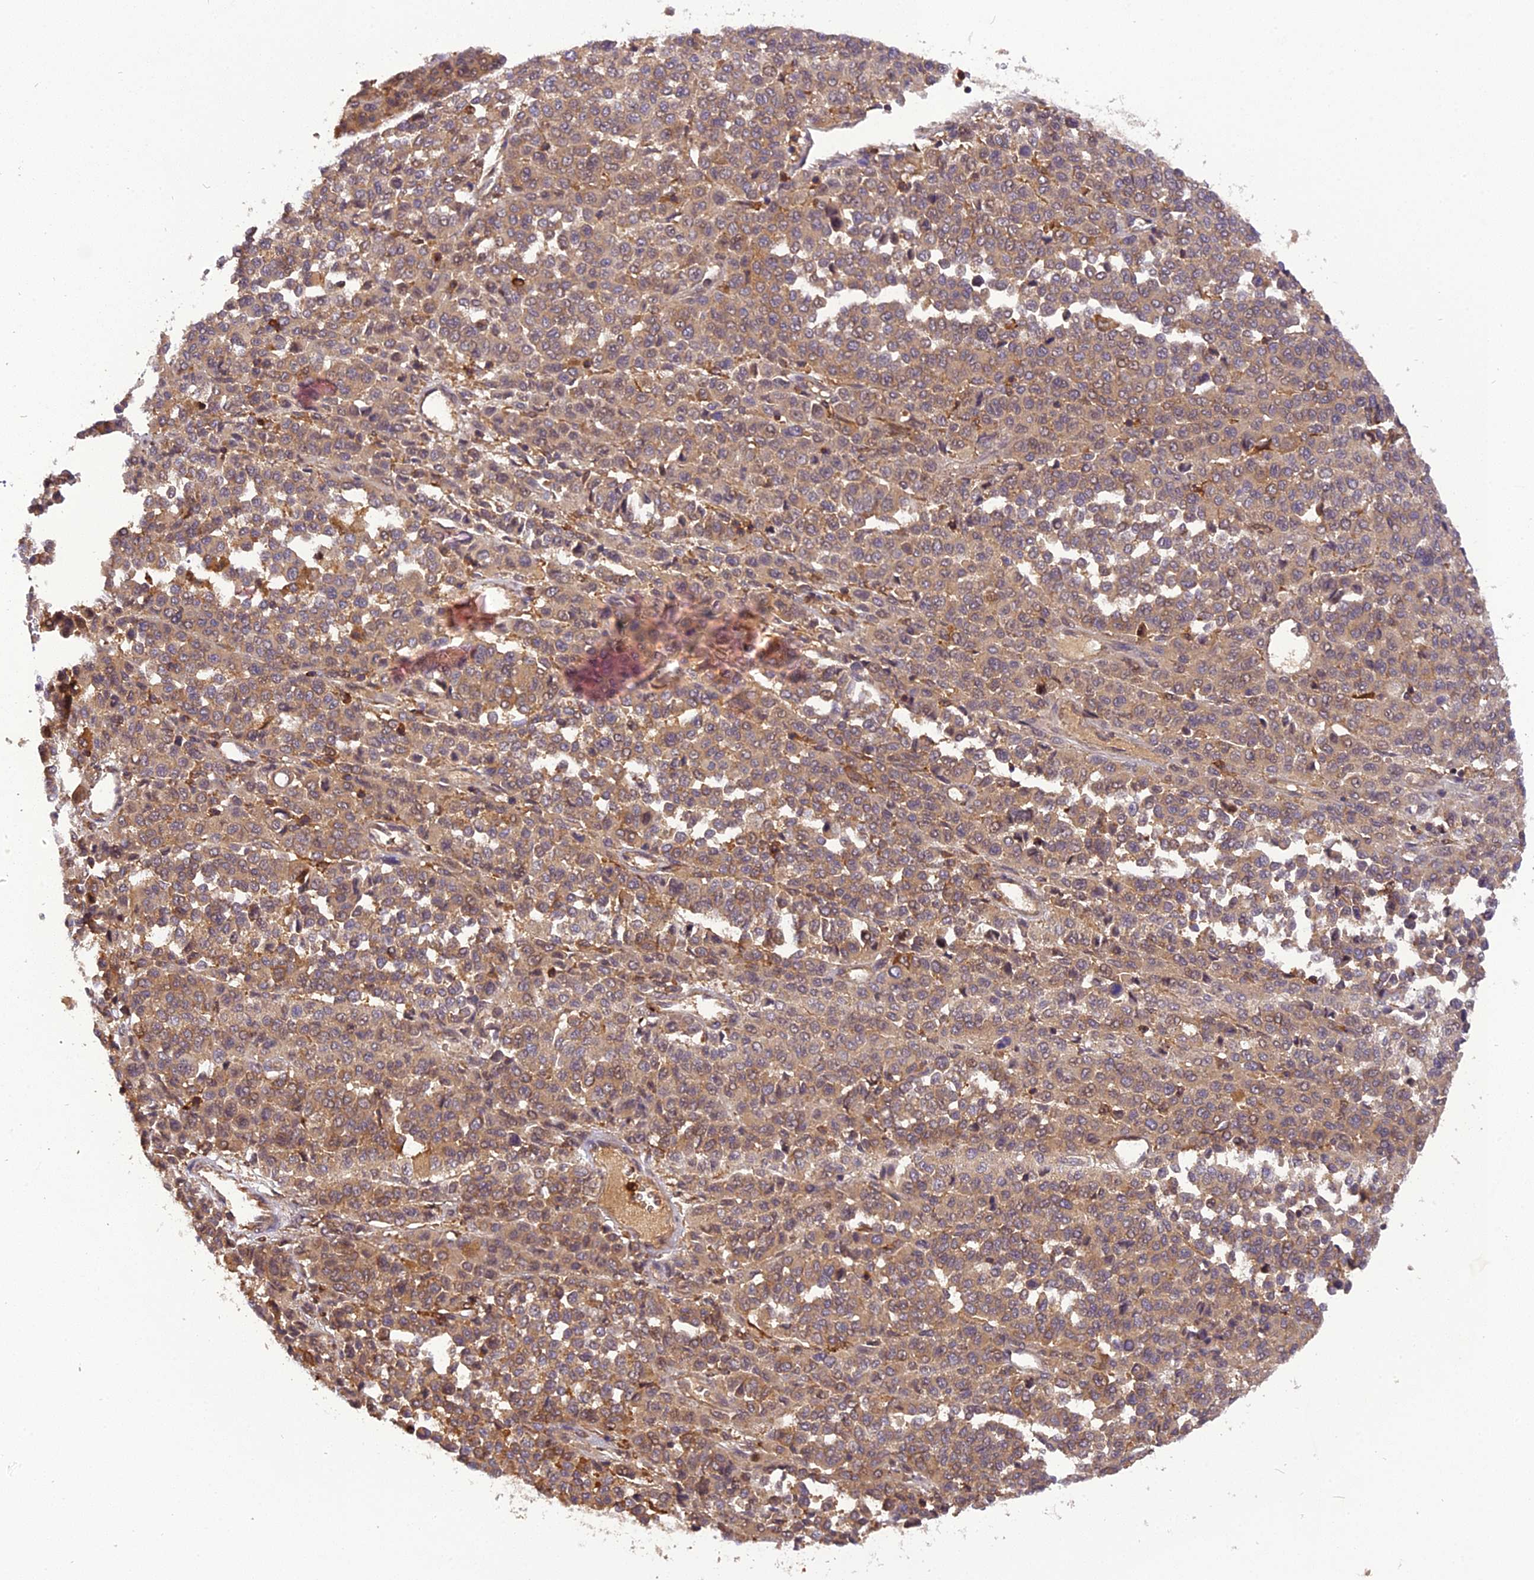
{"staining": {"intensity": "moderate", "quantity": ">75%", "location": "cytoplasmic/membranous"}, "tissue": "melanoma", "cell_type": "Tumor cells", "image_type": "cancer", "snomed": [{"axis": "morphology", "description": "Malignant melanoma, Metastatic site"}, {"axis": "topography", "description": "Pancreas"}], "caption": "Melanoma tissue shows moderate cytoplasmic/membranous staining in approximately >75% of tumor cells, visualized by immunohistochemistry.", "gene": "STOML1", "patient": {"sex": "female", "age": 30}}